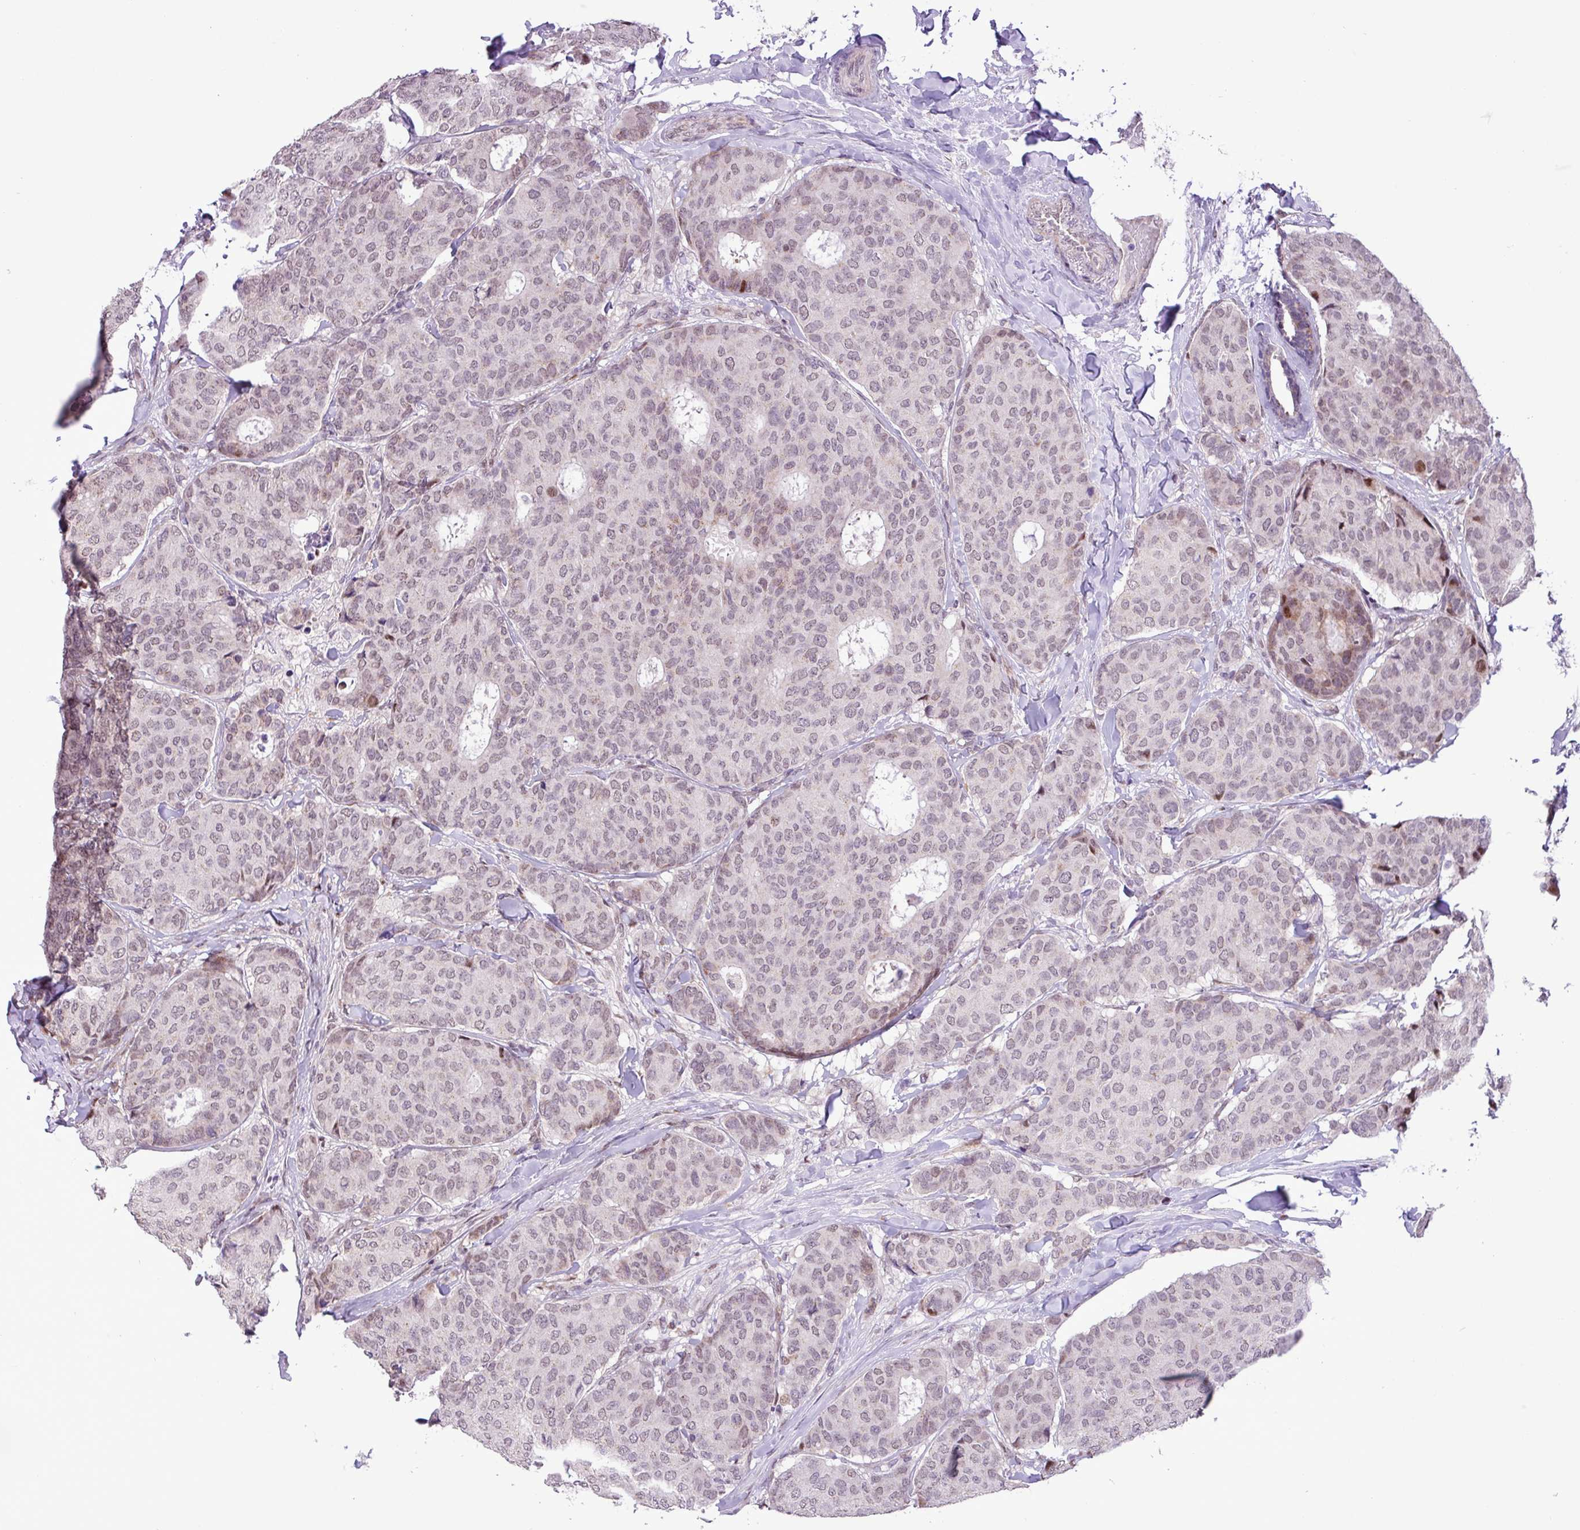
{"staining": {"intensity": "weak", "quantity": "25%-75%", "location": "nuclear"}, "tissue": "breast cancer", "cell_type": "Tumor cells", "image_type": "cancer", "snomed": [{"axis": "morphology", "description": "Duct carcinoma"}, {"axis": "topography", "description": "Breast"}], "caption": "High-power microscopy captured an IHC micrograph of breast infiltrating ductal carcinoma, revealing weak nuclear staining in approximately 25%-75% of tumor cells.", "gene": "ZNF354A", "patient": {"sex": "female", "age": 75}}